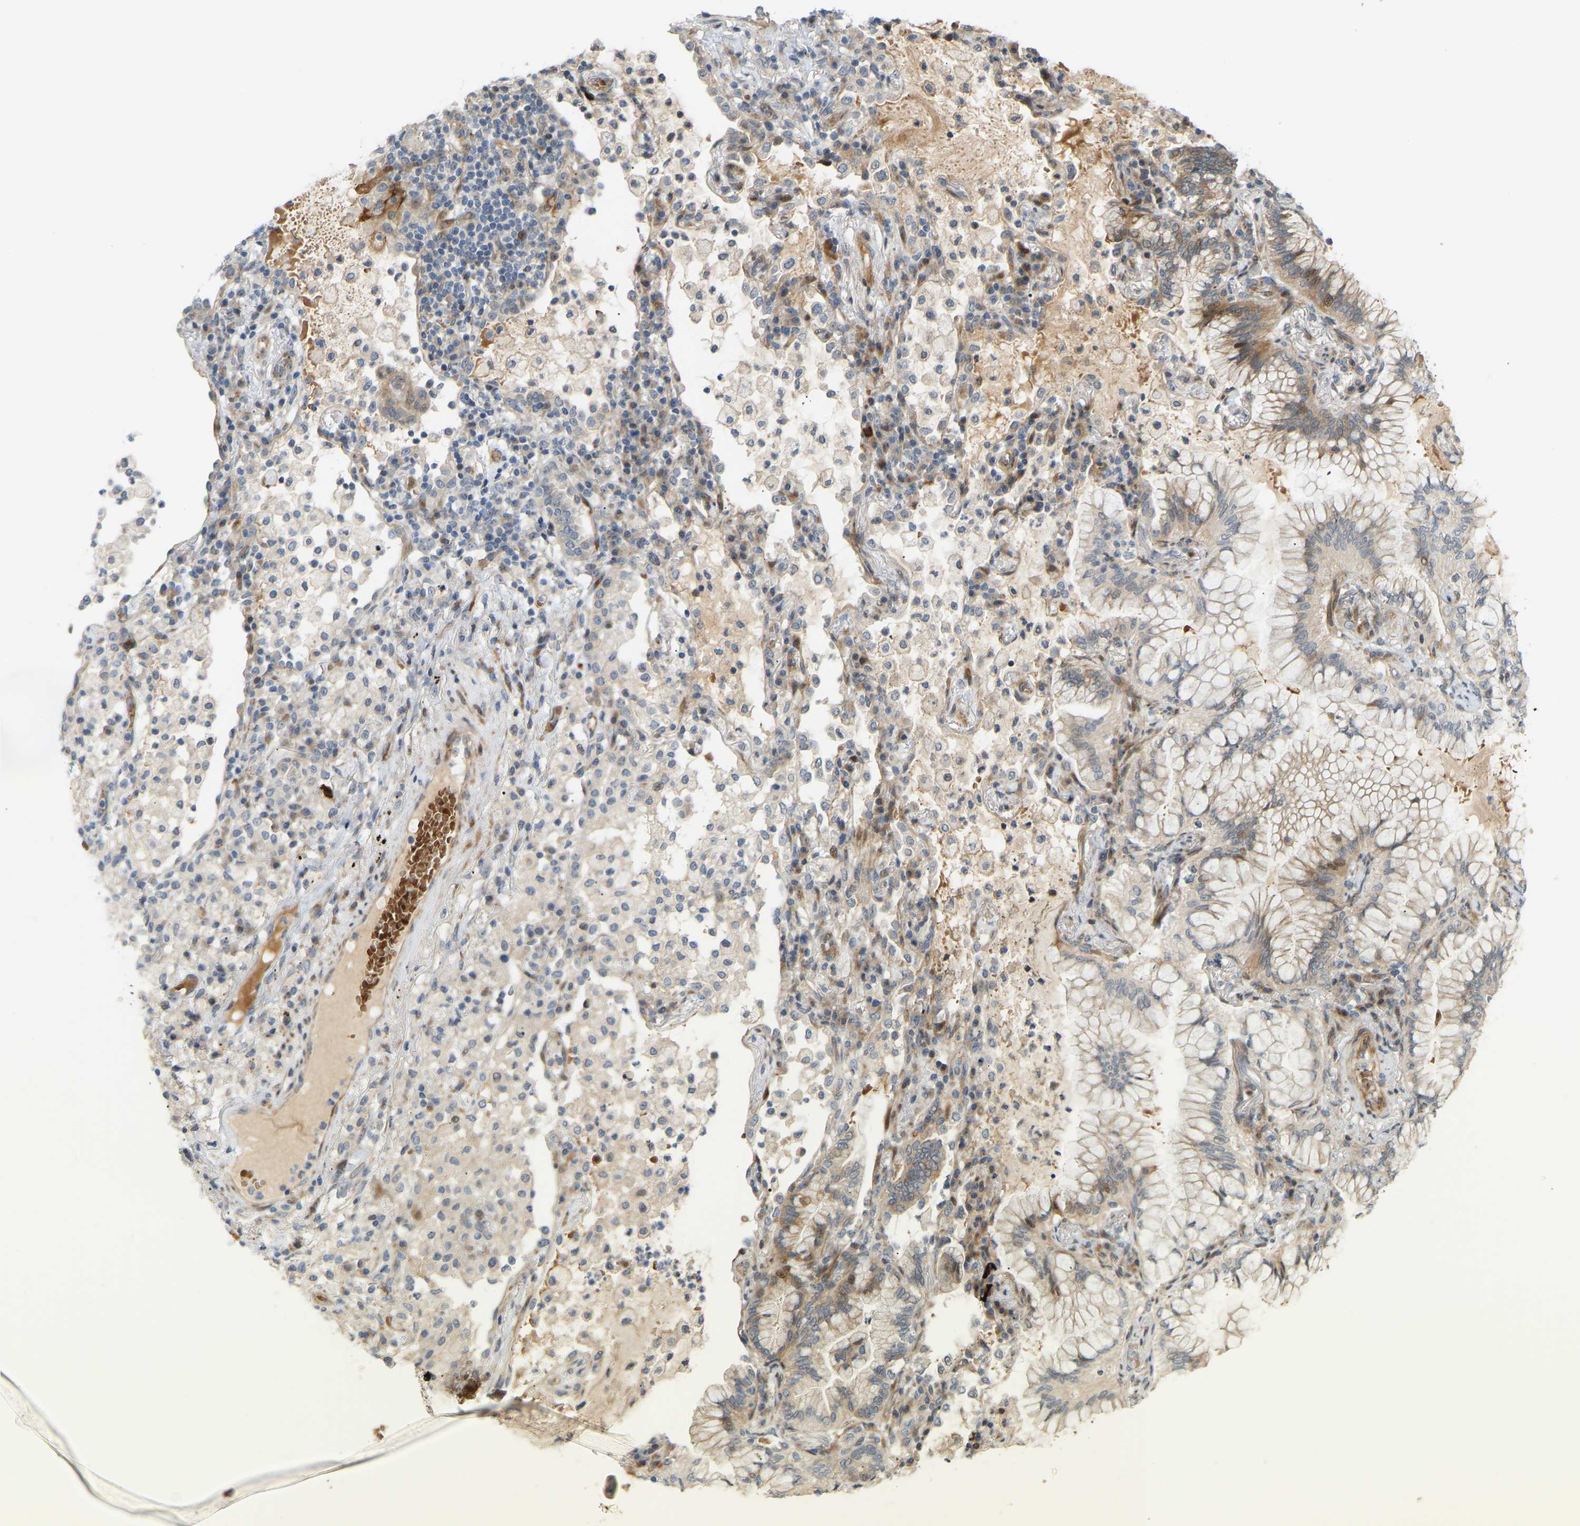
{"staining": {"intensity": "moderate", "quantity": "25%-75%", "location": "cytoplasmic/membranous"}, "tissue": "lung cancer", "cell_type": "Tumor cells", "image_type": "cancer", "snomed": [{"axis": "morphology", "description": "Adenocarcinoma, NOS"}, {"axis": "topography", "description": "Lung"}], "caption": "This is a histology image of IHC staining of lung cancer (adenocarcinoma), which shows moderate expression in the cytoplasmic/membranous of tumor cells.", "gene": "POGLUT2", "patient": {"sex": "female", "age": 70}}